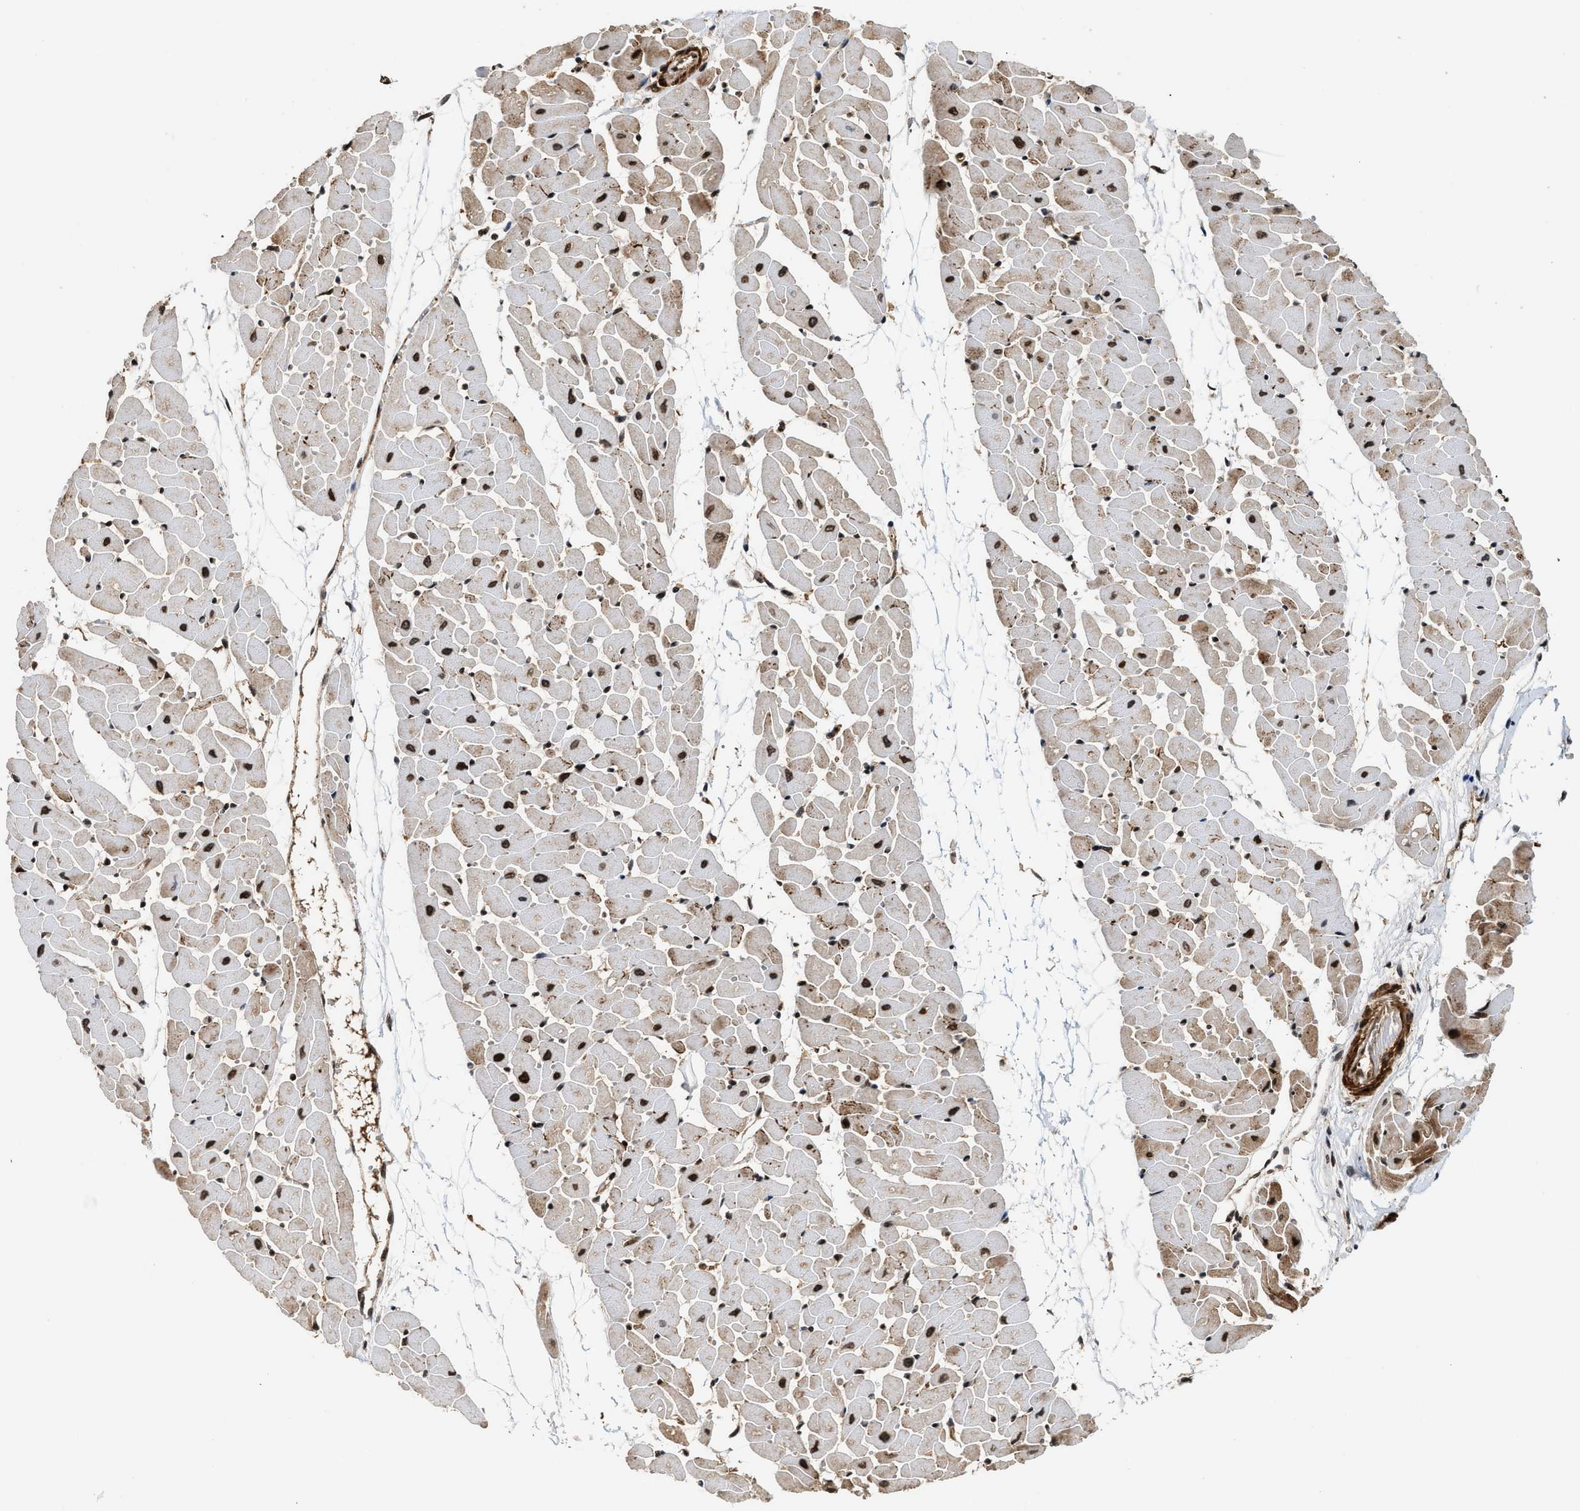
{"staining": {"intensity": "strong", "quantity": ">75%", "location": "cytoplasmic/membranous,nuclear"}, "tissue": "heart muscle", "cell_type": "Cardiomyocytes", "image_type": "normal", "snomed": [{"axis": "morphology", "description": "Normal tissue, NOS"}, {"axis": "topography", "description": "Heart"}], "caption": "Human heart muscle stained with a brown dye reveals strong cytoplasmic/membranous,nuclear positive expression in approximately >75% of cardiomyocytes.", "gene": "MDM2", "patient": {"sex": "female", "age": 19}}